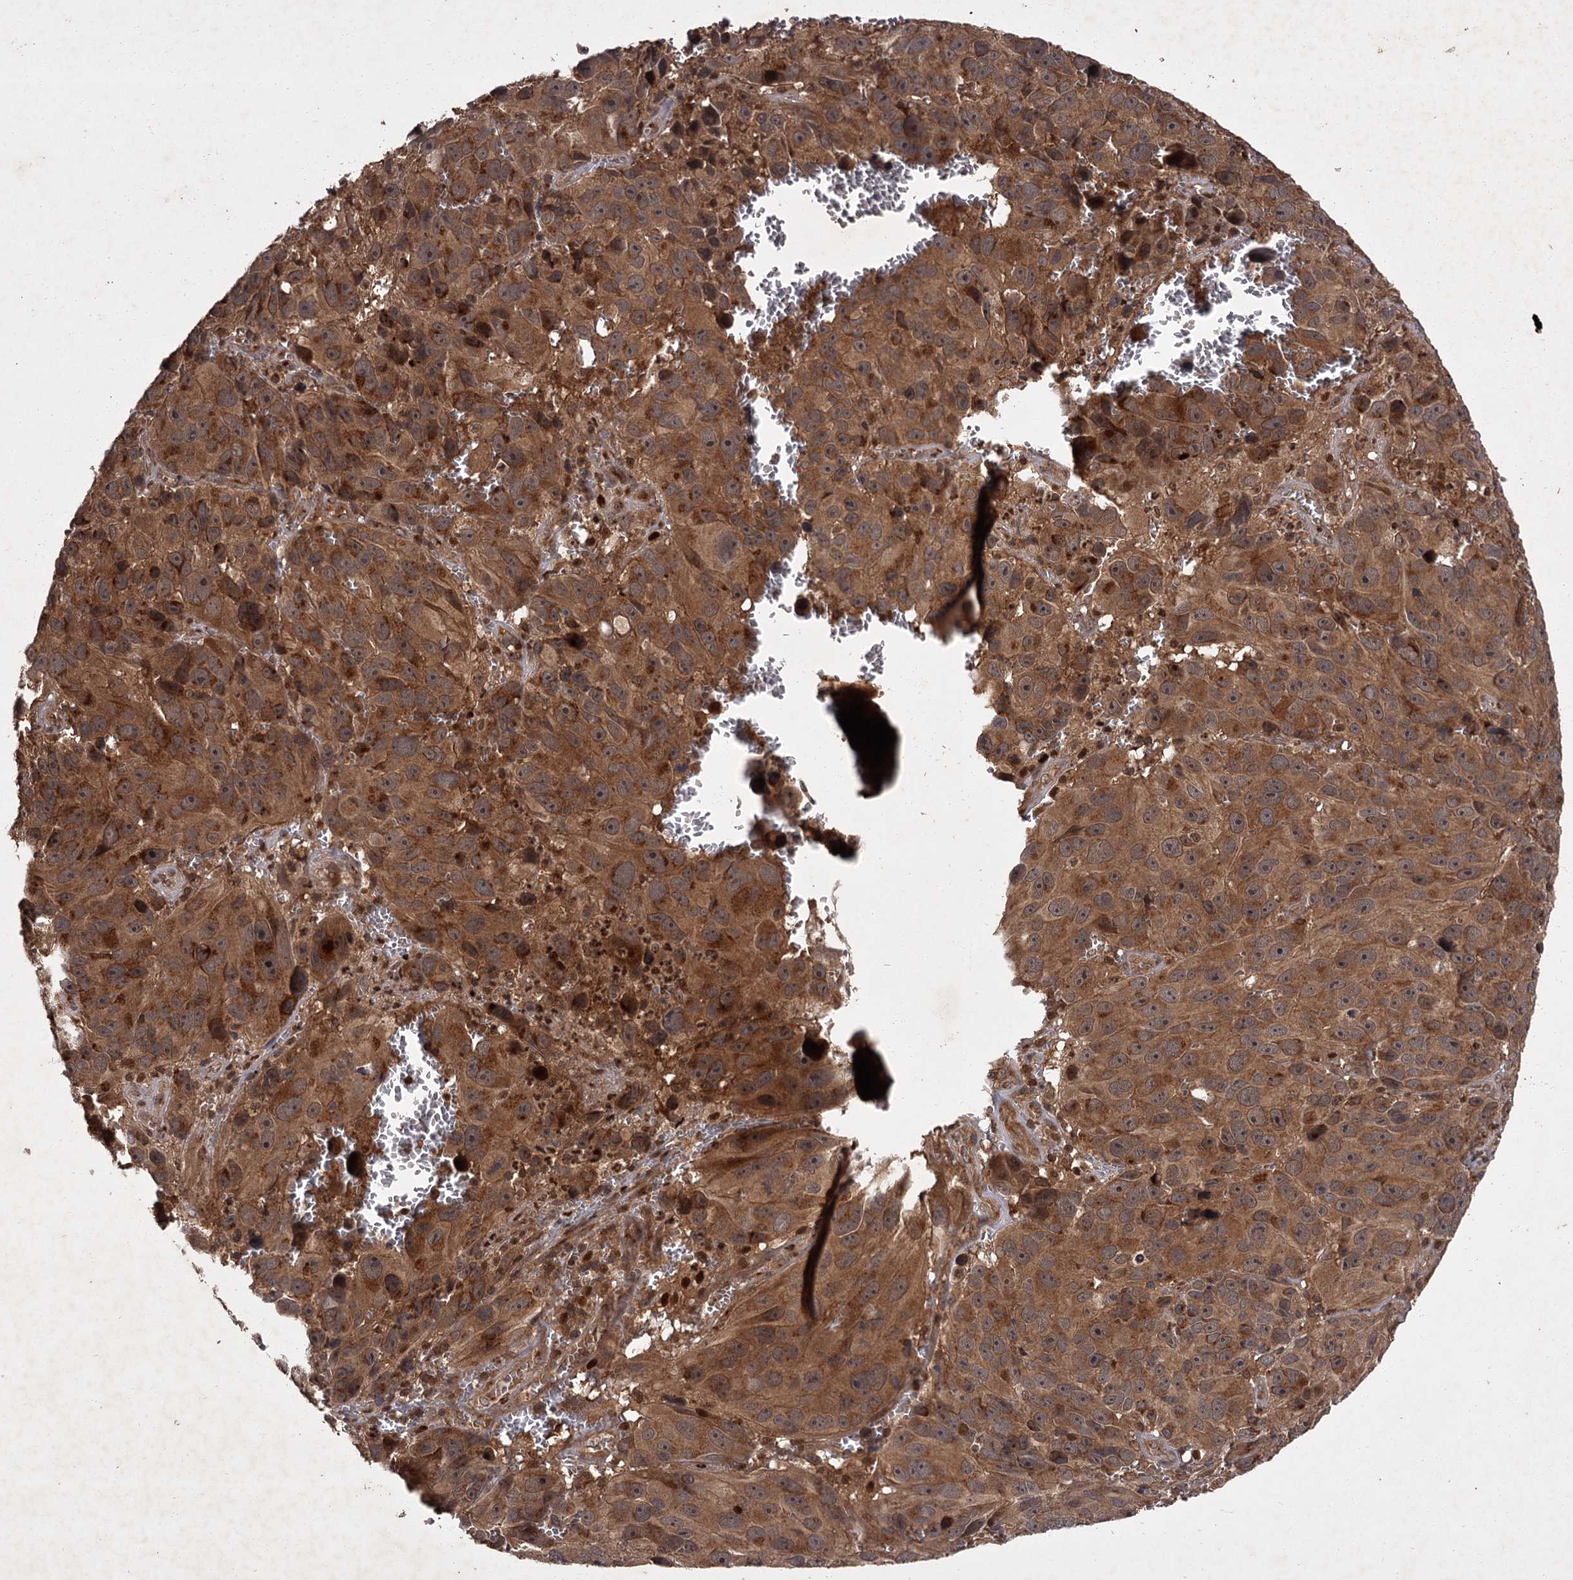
{"staining": {"intensity": "moderate", "quantity": ">75%", "location": "cytoplasmic/membranous"}, "tissue": "melanoma", "cell_type": "Tumor cells", "image_type": "cancer", "snomed": [{"axis": "morphology", "description": "Malignant melanoma, NOS"}, {"axis": "topography", "description": "Skin"}], "caption": "Immunohistochemistry photomicrograph of malignant melanoma stained for a protein (brown), which reveals medium levels of moderate cytoplasmic/membranous positivity in approximately >75% of tumor cells.", "gene": "TBC1D23", "patient": {"sex": "male", "age": 84}}